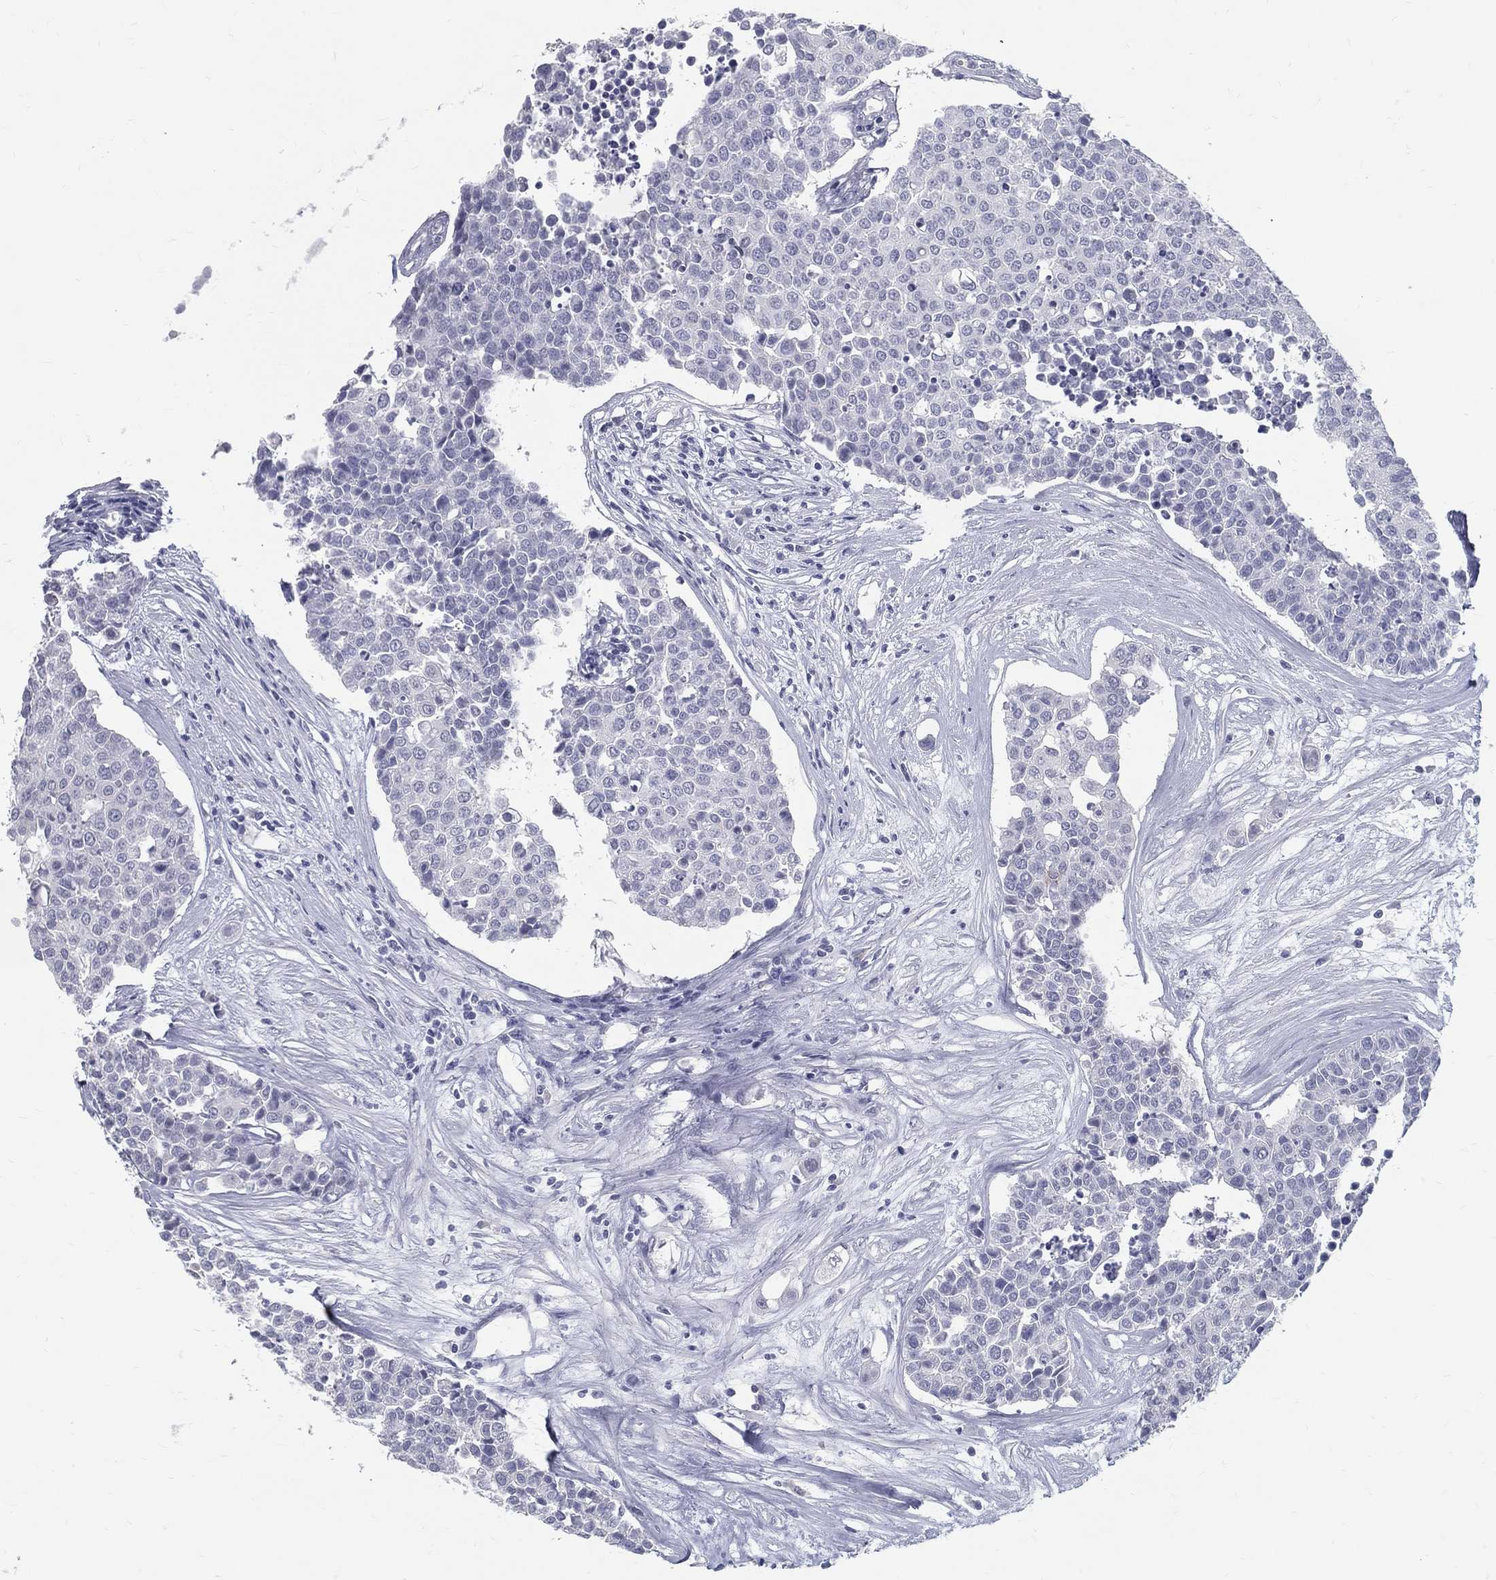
{"staining": {"intensity": "negative", "quantity": "none", "location": "none"}, "tissue": "carcinoid", "cell_type": "Tumor cells", "image_type": "cancer", "snomed": [{"axis": "morphology", "description": "Carcinoid, malignant, NOS"}, {"axis": "topography", "description": "Colon"}], "caption": "There is no significant positivity in tumor cells of carcinoid.", "gene": "ACE2", "patient": {"sex": "male", "age": 81}}